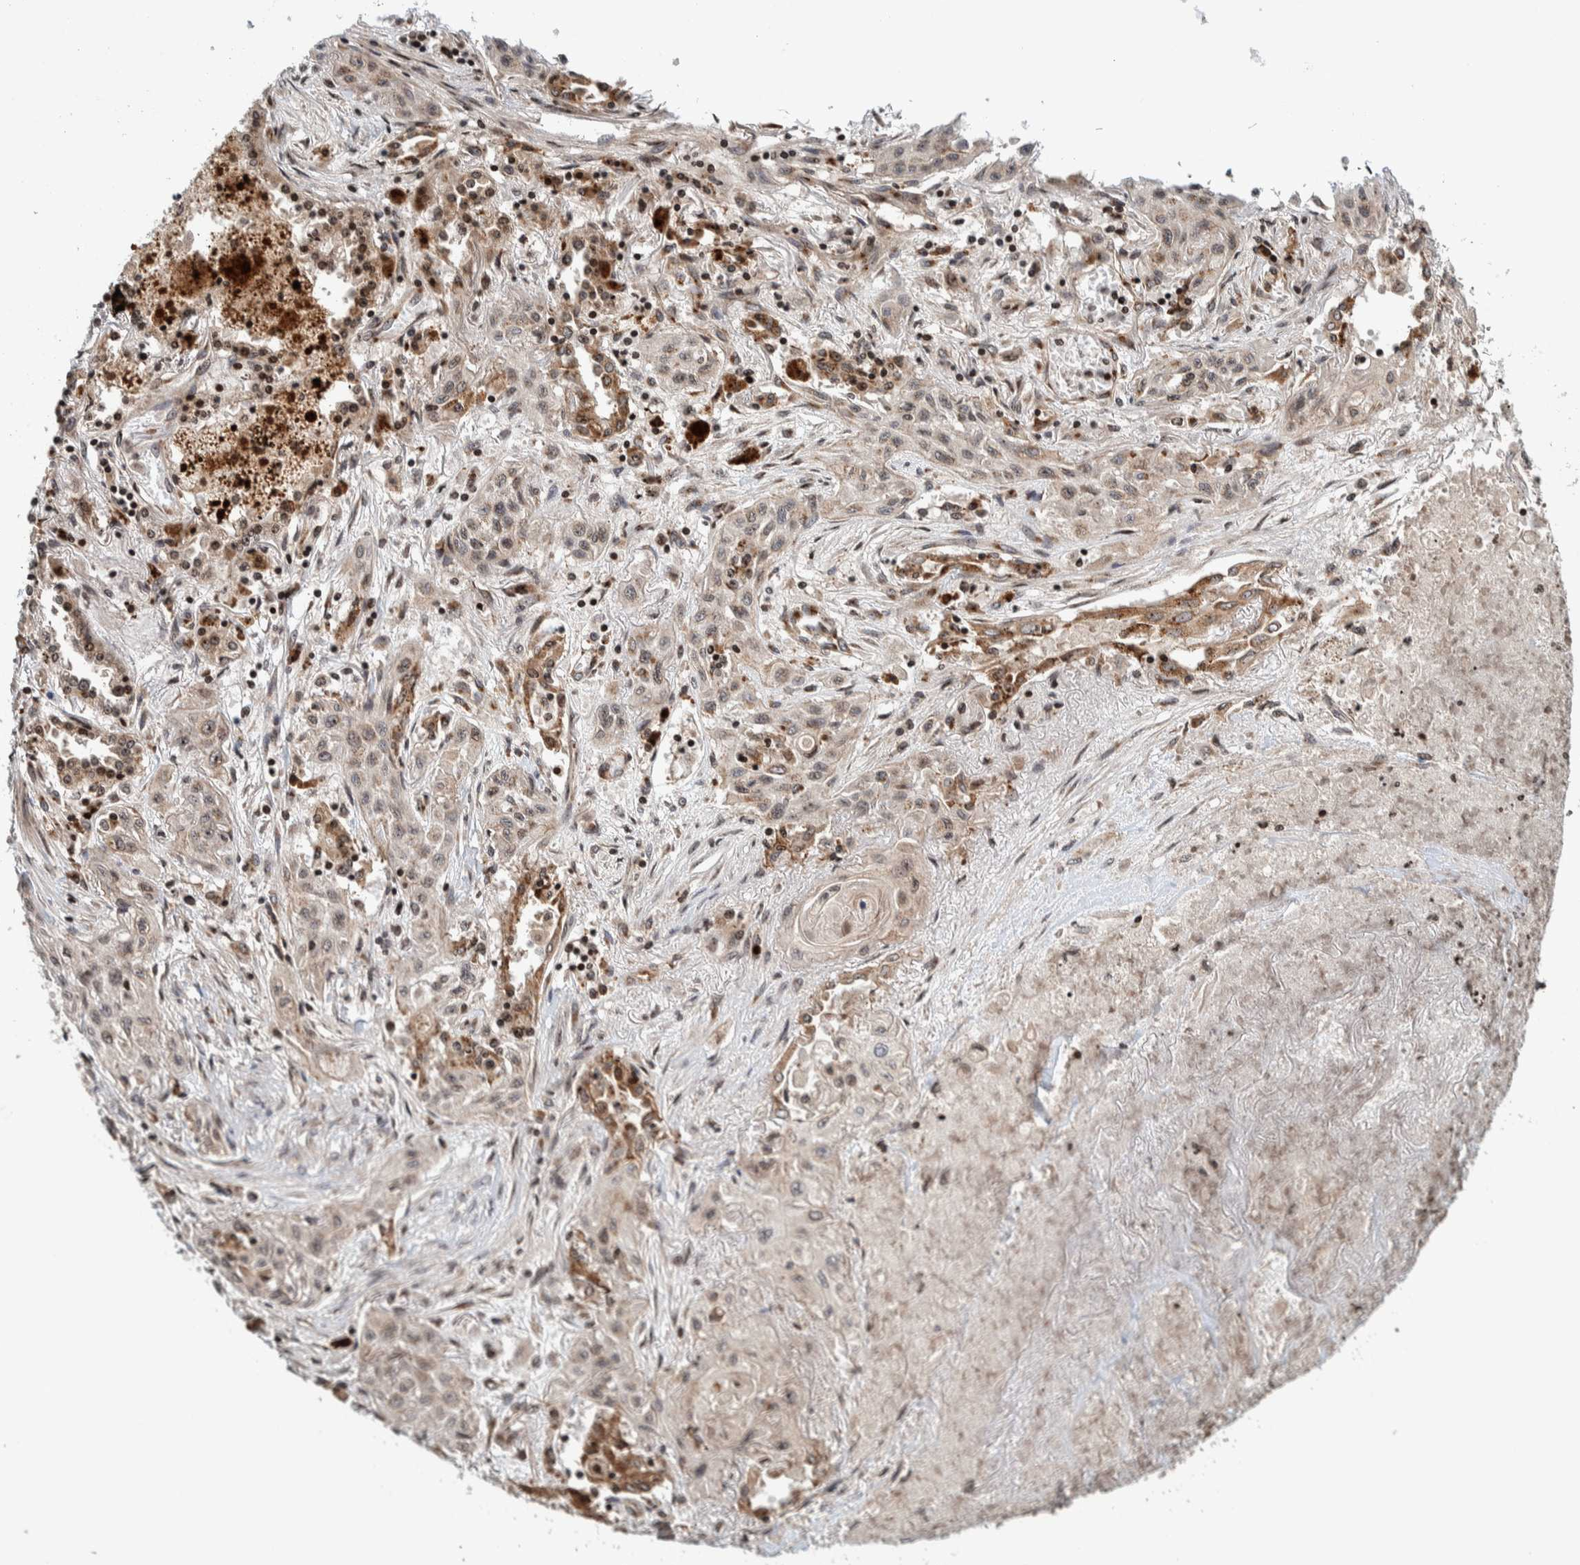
{"staining": {"intensity": "weak", "quantity": "25%-75%", "location": "cytoplasmic/membranous"}, "tissue": "lung cancer", "cell_type": "Tumor cells", "image_type": "cancer", "snomed": [{"axis": "morphology", "description": "Squamous cell carcinoma, NOS"}, {"axis": "topography", "description": "Lung"}], "caption": "Brown immunohistochemical staining in human lung cancer (squamous cell carcinoma) demonstrates weak cytoplasmic/membranous expression in about 25%-75% of tumor cells. Immunohistochemistry stains the protein in brown and the nuclei are stained blue.", "gene": "CCDC182", "patient": {"sex": "female", "age": 47}}